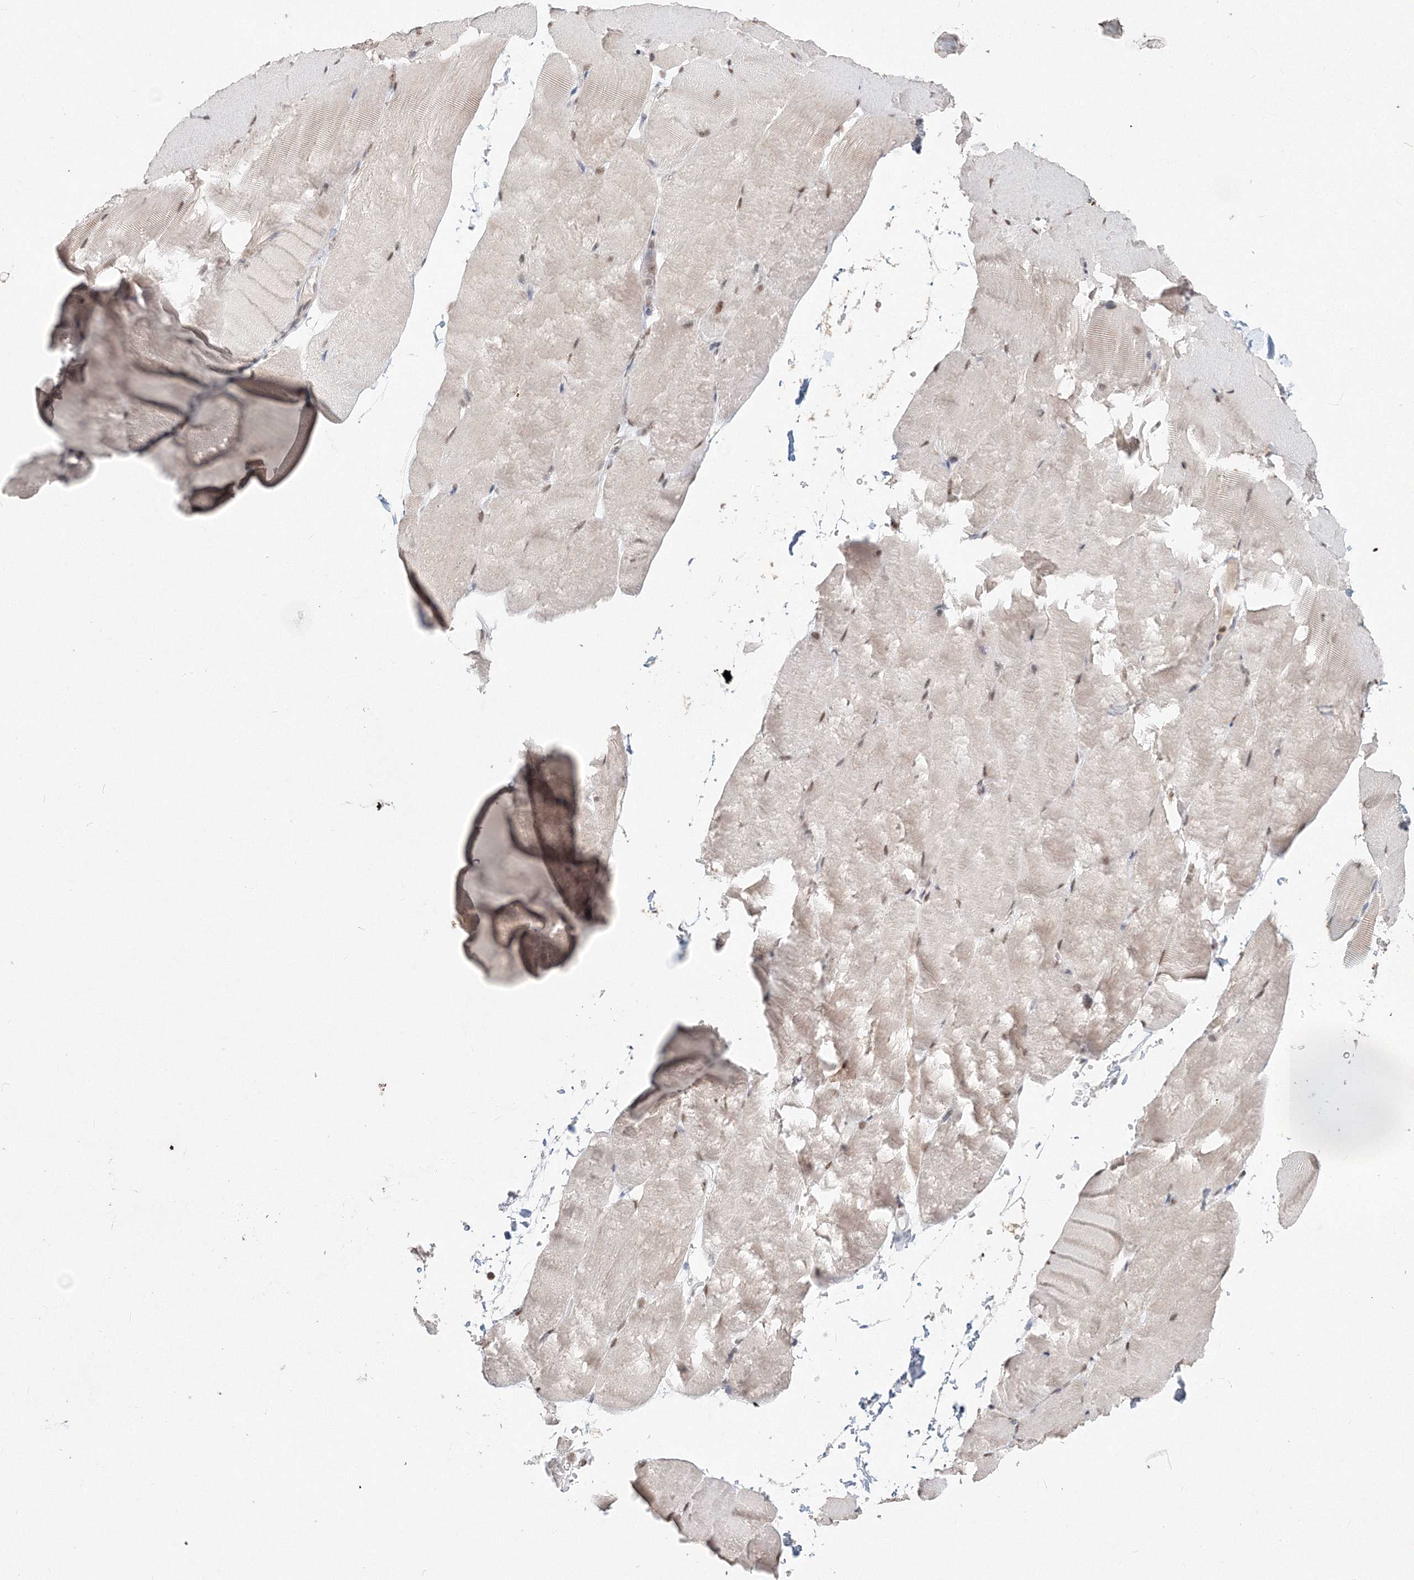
{"staining": {"intensity": "weak", "quantity": "25%-75%", "location": "nuclear"}, "tissue": "skeletal muscle", "cell_type": "Myocytes", "image_type": "normal", "snomed": [{"axis": "morphology", "description": "Normal tissue, NOS"}, {"axis": "topography", "description": "Skeletal muscle"}, {"axis": "topography", "description": "Parathyroid gland"}], "caption": "Weak nuclear positivity for a protein is appreciated in about 25%-75% of myocytes of normal skeletal muscle using immunohistochemistry.", "gene": "IWS1", "patient": {"sex": "female", "age": 37}}